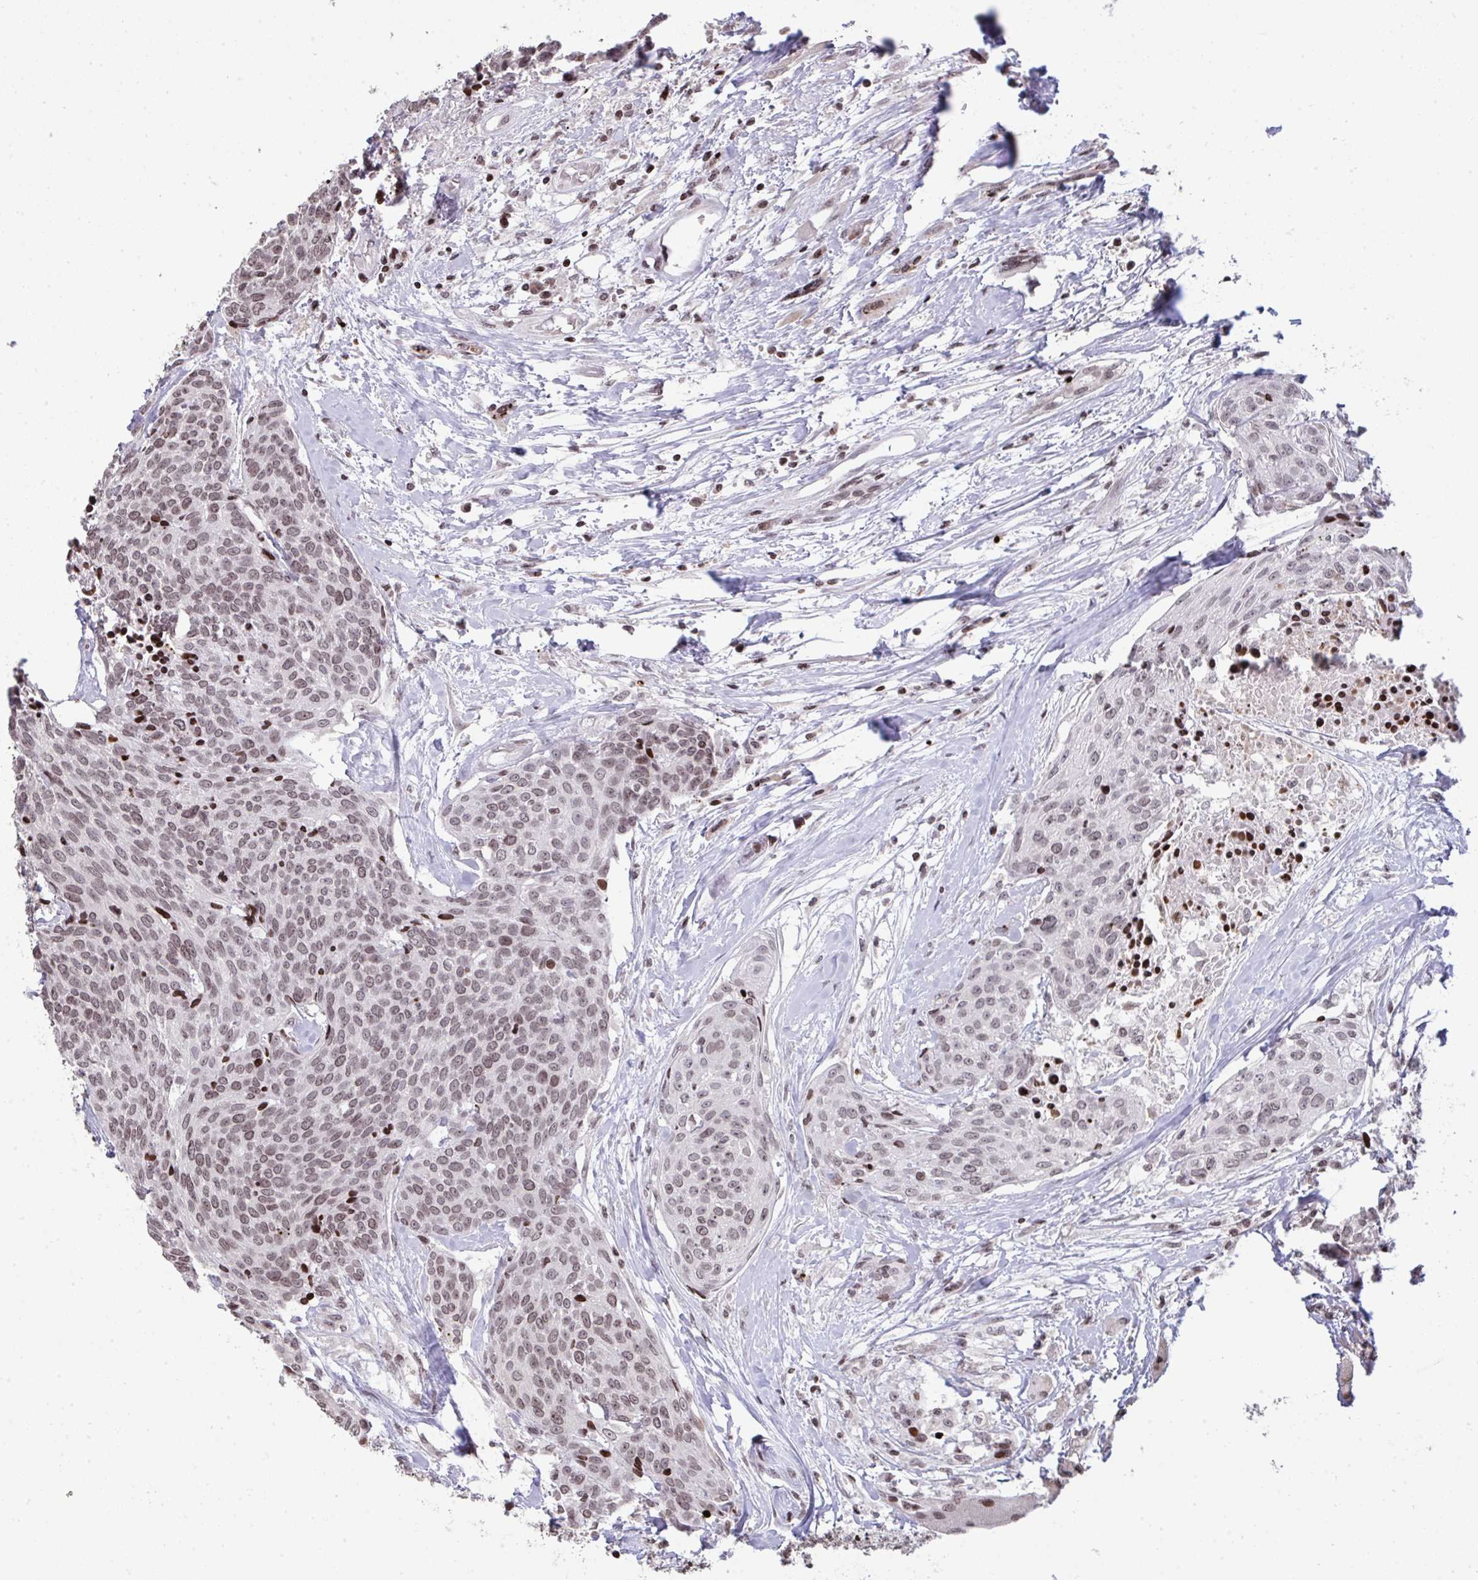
{"staining": {"intensity": "weak", "quantity": ">75%", "location": "nuclear"}, "tissue": "head and neck cancer", "cell_type": "Tumor cells", "image_type": "cancer", "snomed": [{"axis": "morphology", "description": "Squamous cell carcinoma, NOS"}, {"axis": "topography", "description": "Oral tissue"}, {"axis": "topography", "description": "Head-Neck"}], "caption": "Human head and neck cancer stained for a protein (brown) reveals weak nuclear positive positivity in approximately >75% of tumor cells.", "gene": "NIP7", "patient": {"sex": "male", "age": 64}}